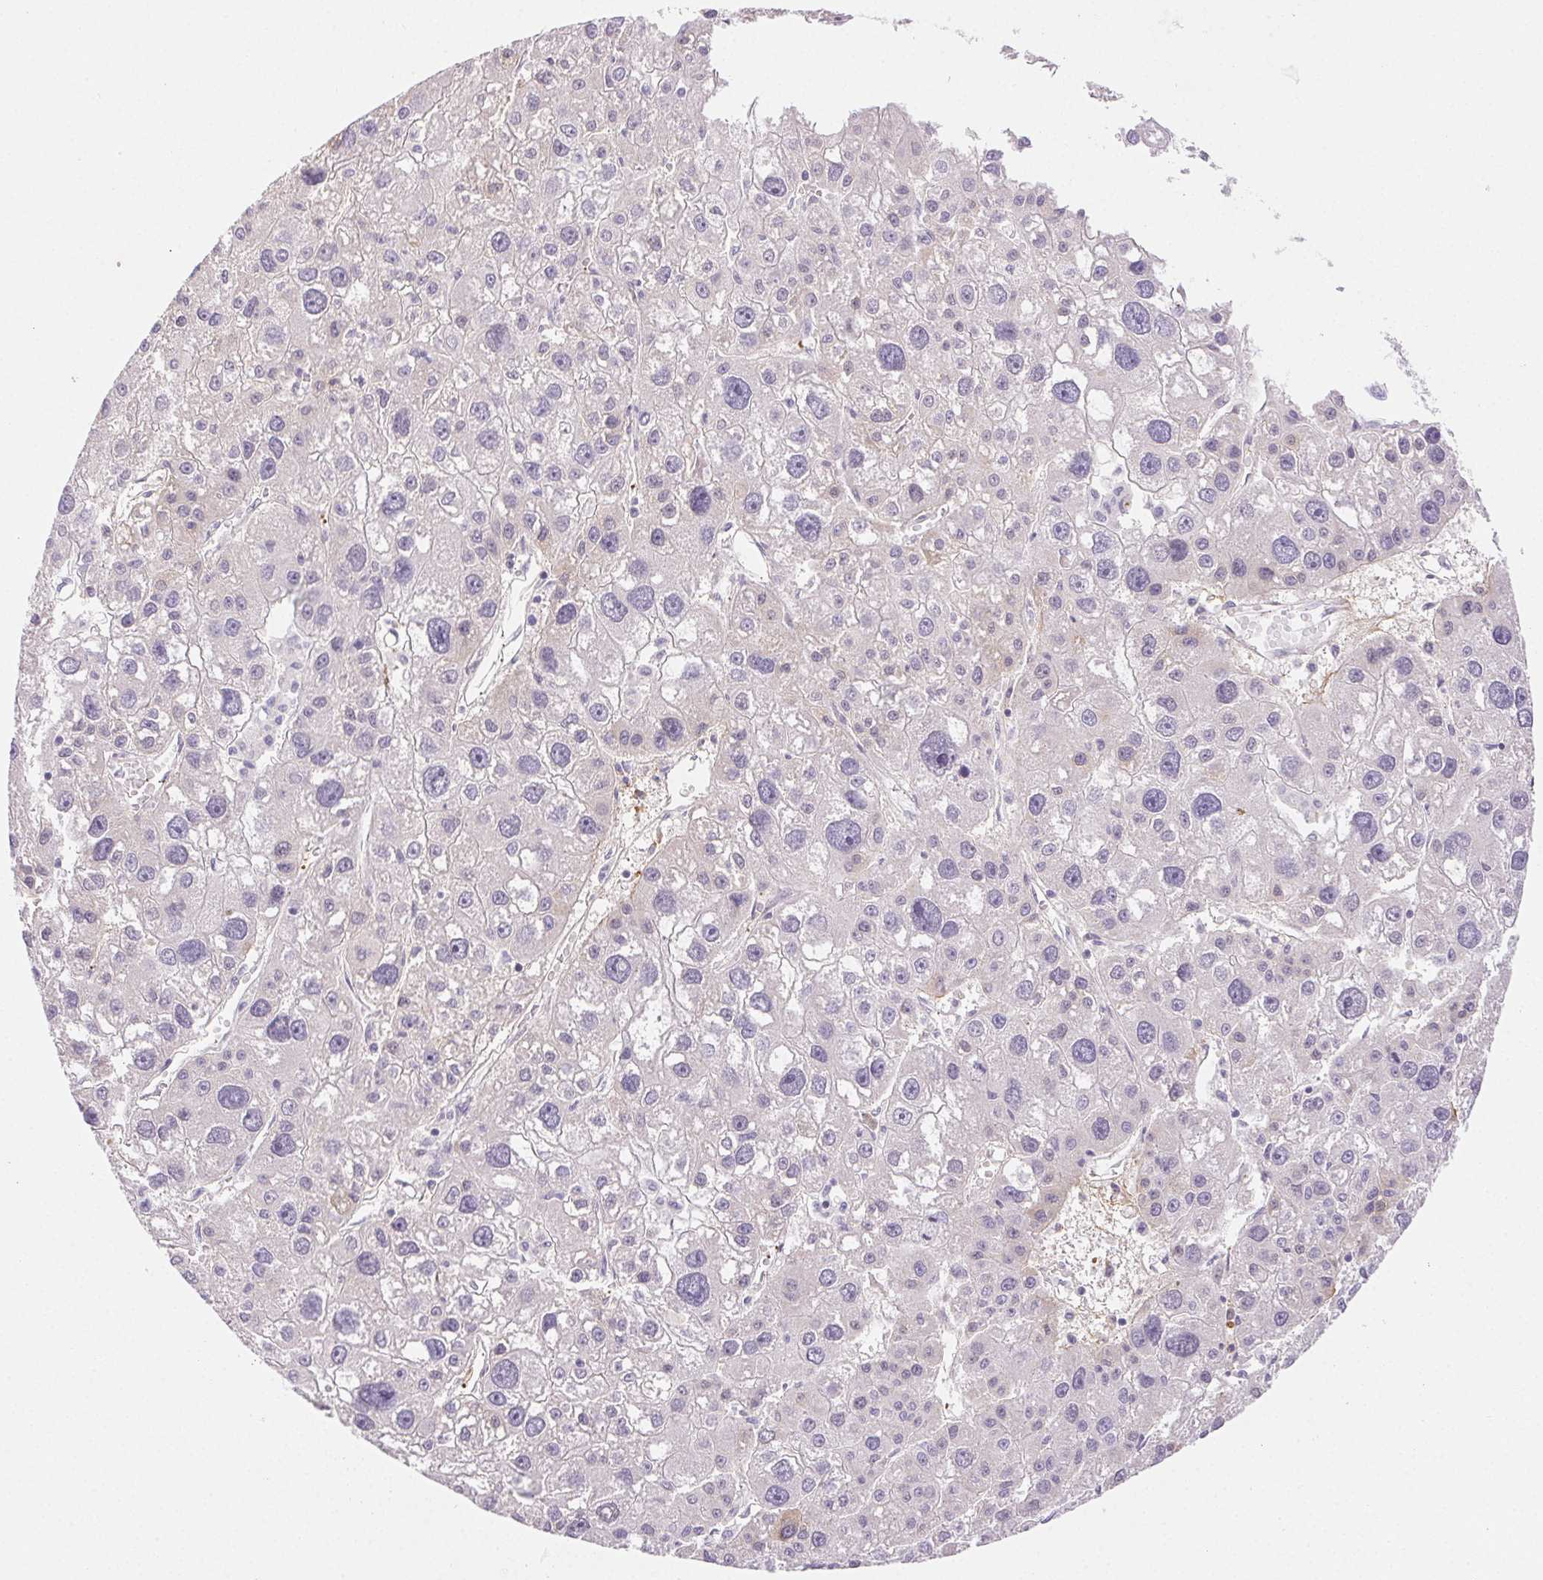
{"staining": {"intensity": "negative", "quantity": "none", "location": "none"}, "tissue": "liver cancer", "cell_type": "Tumor cells", "image_type": "cancer", "snomed": [{"axis": "morphology", "description": "Carcinoma, Hepatocellular, NOS"}, {"axis": "topography", "description": "Liver"}], "caption": "Hepatocellular carcinoma (liver) was stained to show a protein in brown. There is no significant expression in tumor cells. The staining was performed using DAB (3,3'-diaminobenzidine) to visualize the protein expression in brown, while the nuclei were stained in blue with hematoxylin (Magnification: 20x).", "gene": "FGA", "patient": {"sex": "male", "age": 73}}